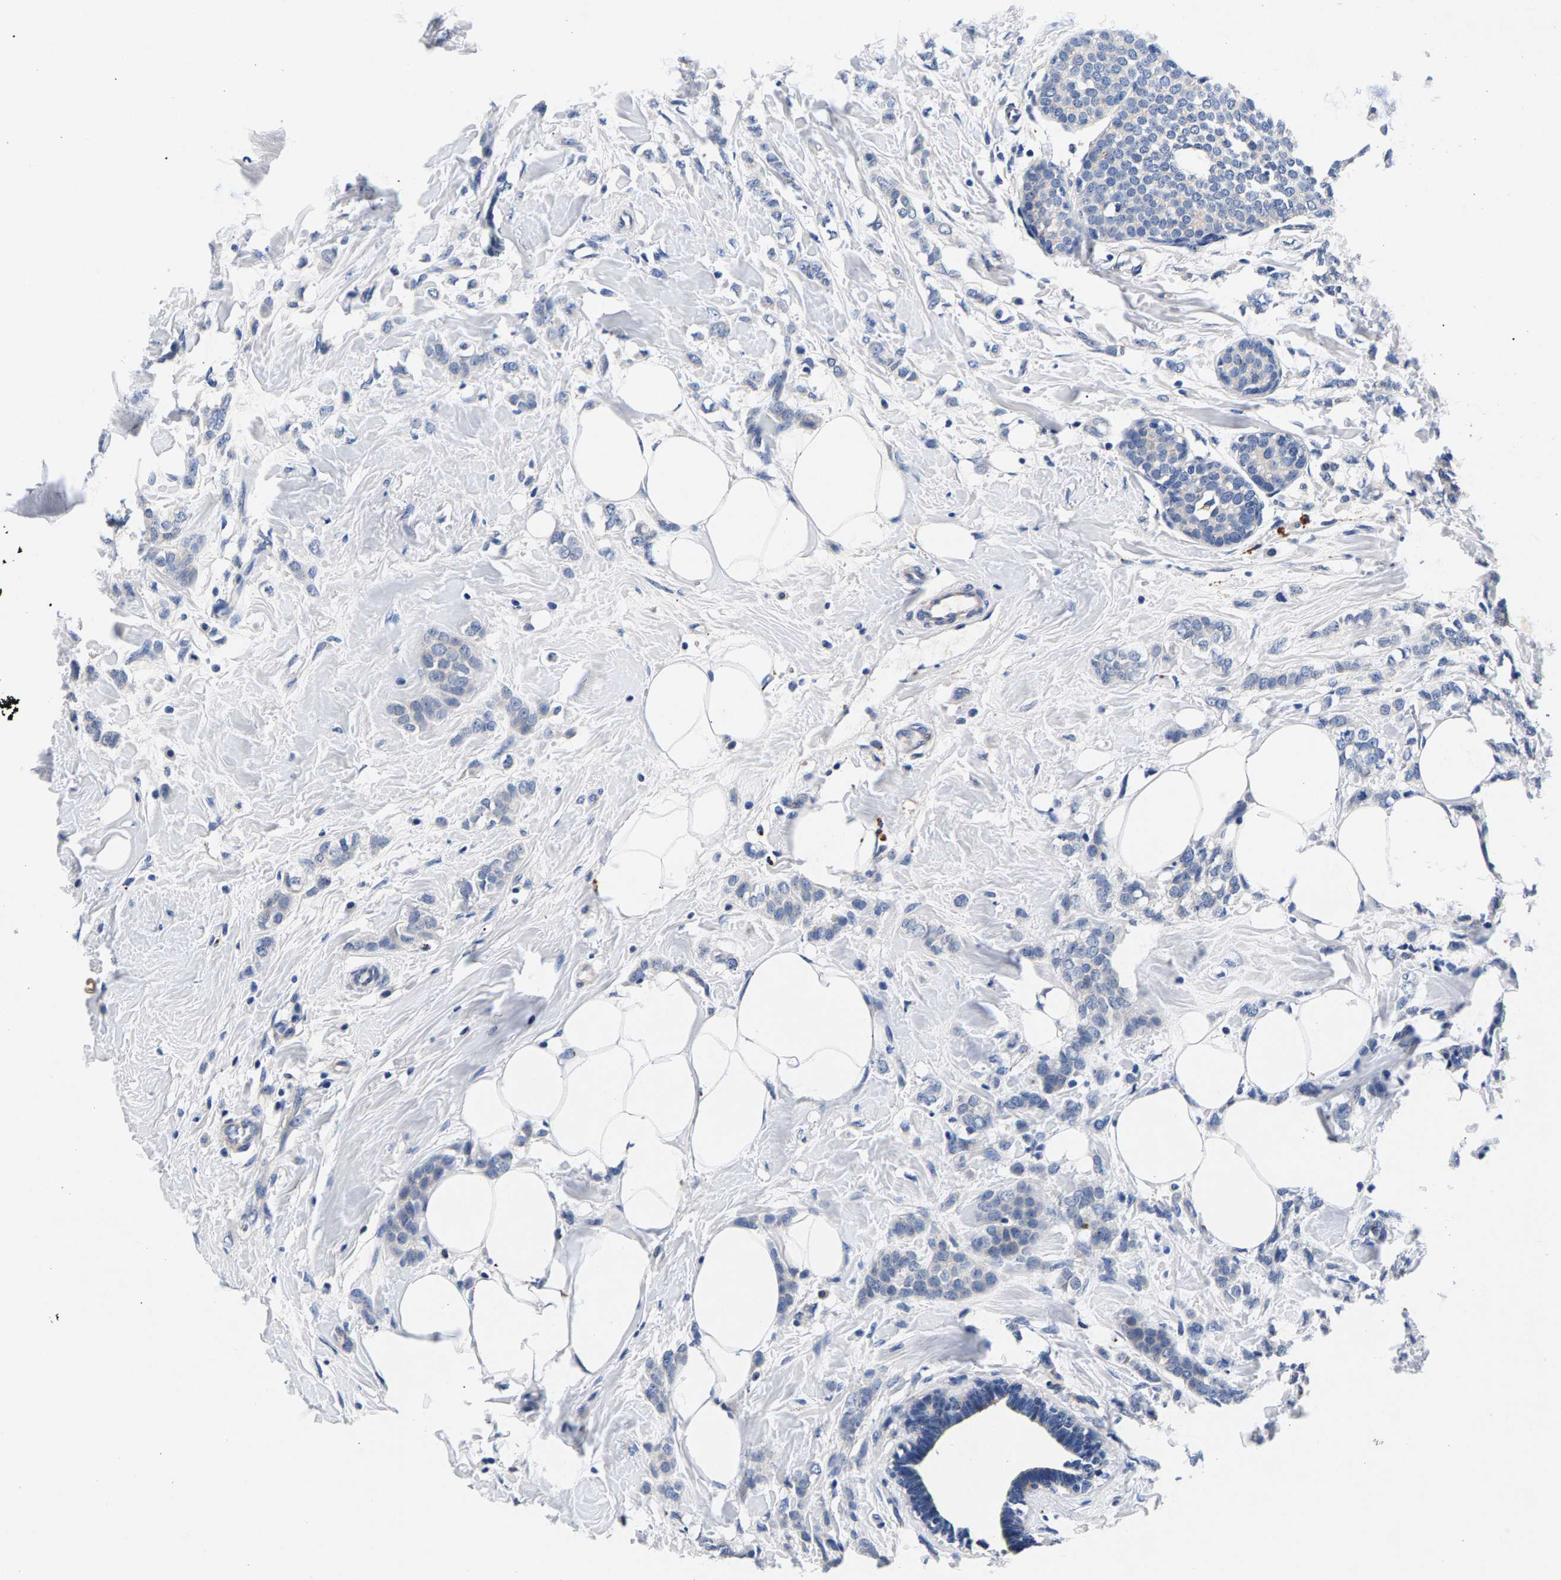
{"staining": {"intensity": "negative", "quantity": "none", "location": "none"}, "tissue": "breast cancer", "cell_type": "Tumor cells", "image_type": "cancer", "snomed": [{"axis": "morphology", "description": "Lobular carcinoma, in situ"}, {"axis": "morphology", "description": "Lobular carcinoma"}, {"axis": "topography", "description": "Breast"}], "caption": "This photomicrograph is of breast cancer (lobular carcinoma in situ) stained with IHC to label a protein in brown with the nuclei are counter-stained blue. There is no expression in tumor cells.", "gene": "P2RY4", "patient": {"sex": "female", "age": 41}}